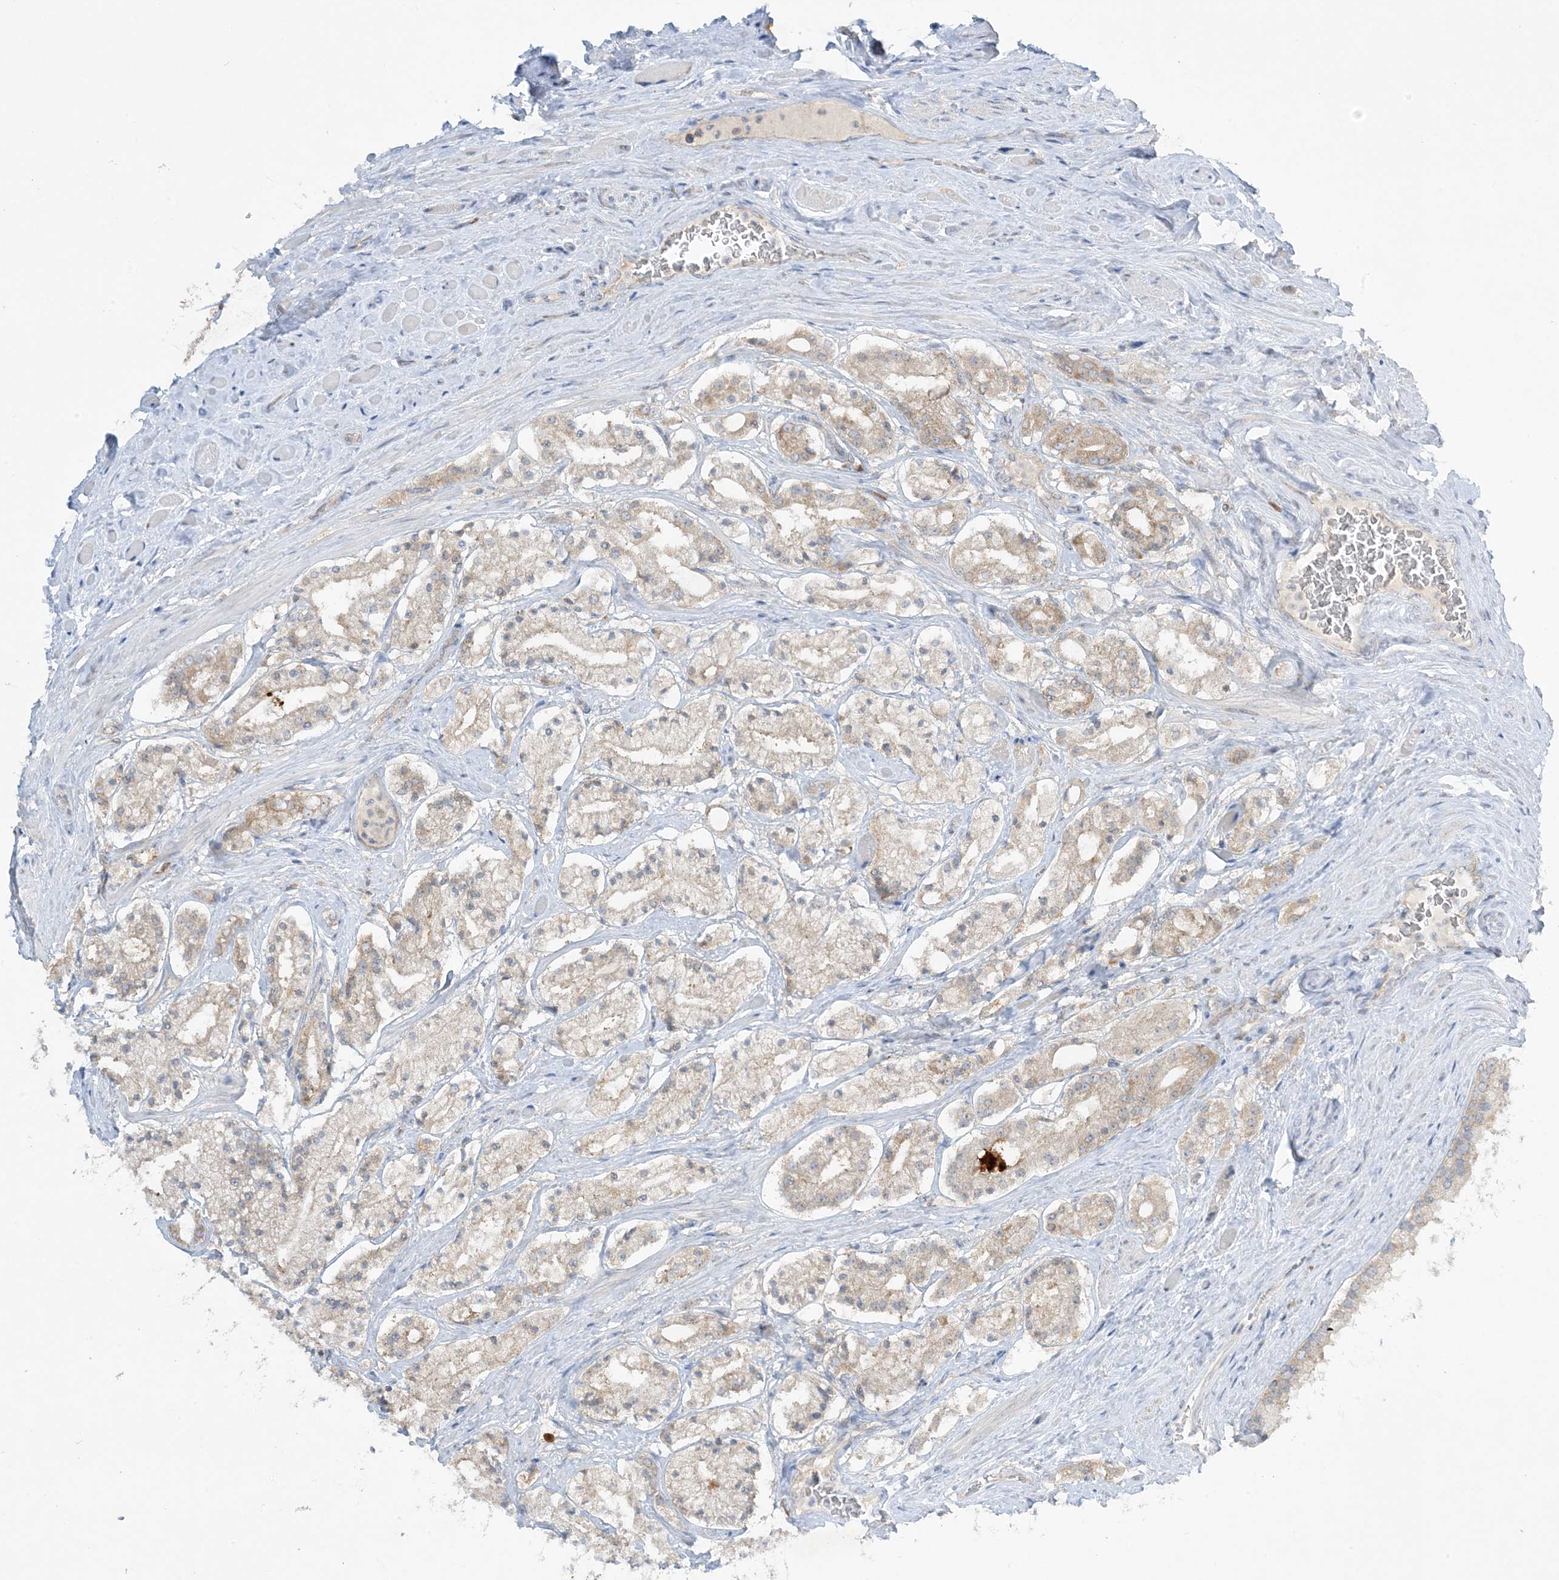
{"staining": {"intensity": "moderate", "quantity": "25%-75%", "location": "cytoplasmic/membranous"}, "tissue": "prostate cancer", "cell_type": "Tumor cells", "image_type": "cancer", "snomed": [{"axis": "morphology", "description": "Adenocarcinoma, High grade"}, {"axis": "topography", "description": "Prostate"}], "caption": "A brown stain highlights moderate cytoplasmic/membranous expression of a protein in prostate adenocarcinoma (high-grade) tumor cells. Immunohistochemistry (ihc) stains the protein in brown and the nuclei are stained blue.", "gene": "RPP40", "patient": {"sex": "male", "age": 64}}